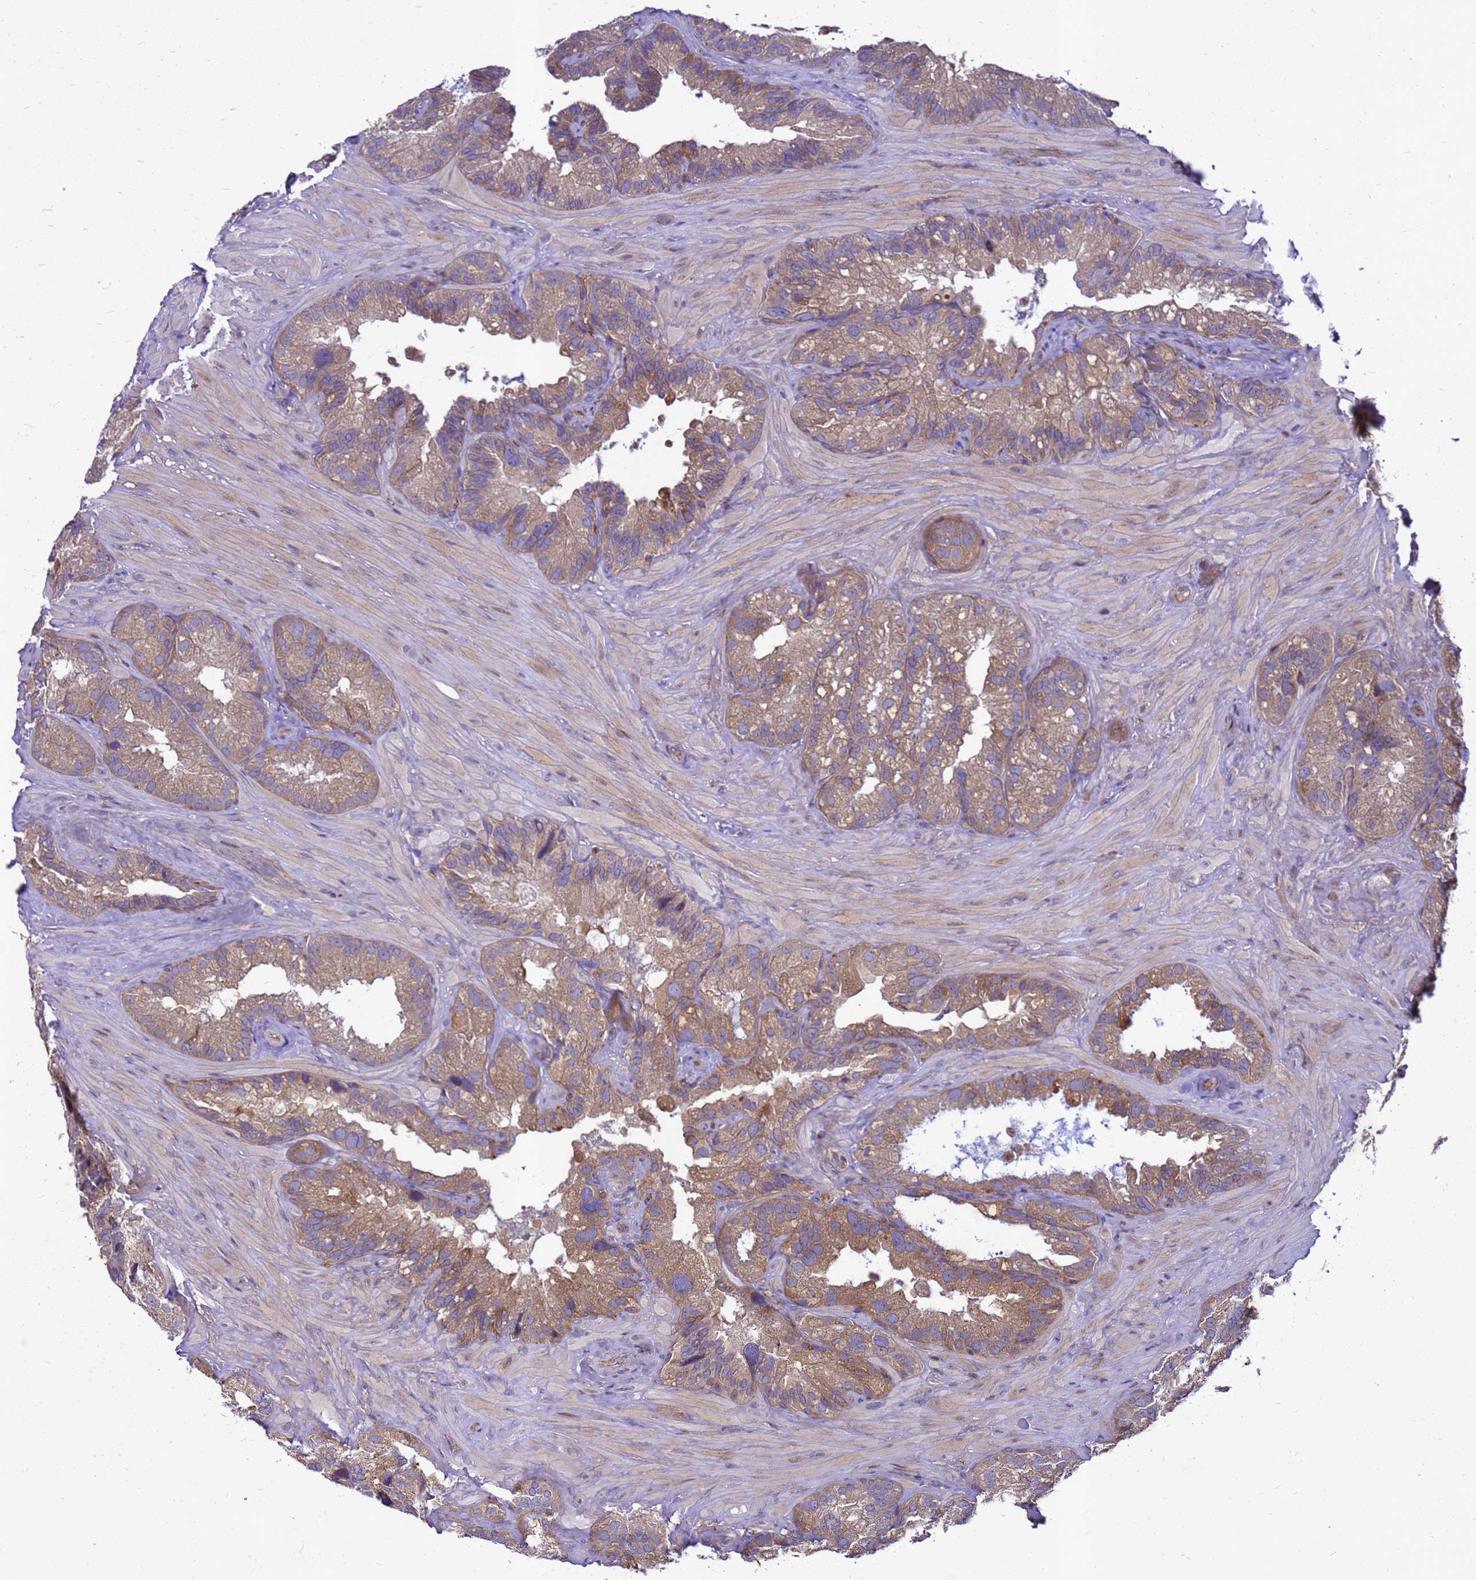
{"staining": {"intensity": "moderate", "quantity": "25%-75%", "location": "cytoplasmic/membranous"}, "tissue": "seminal vesicle", "cell_type": "Glandular cells", "image_type": "normal", "snomed": [{"axis": "morphology", "description": "Normal tissue, NOS"}, {"axis": "topography", "description": "Prostate"}, {"axis": "topography", "description": "Seminal veicle"}], "caption": "Moderate cytoplasmic/membranous protein staining is seen in about 25%-75% of glandular cells in seminal vesicle.", "gene": "RNF215", "patient": {"sex": "male", "age": 68}}